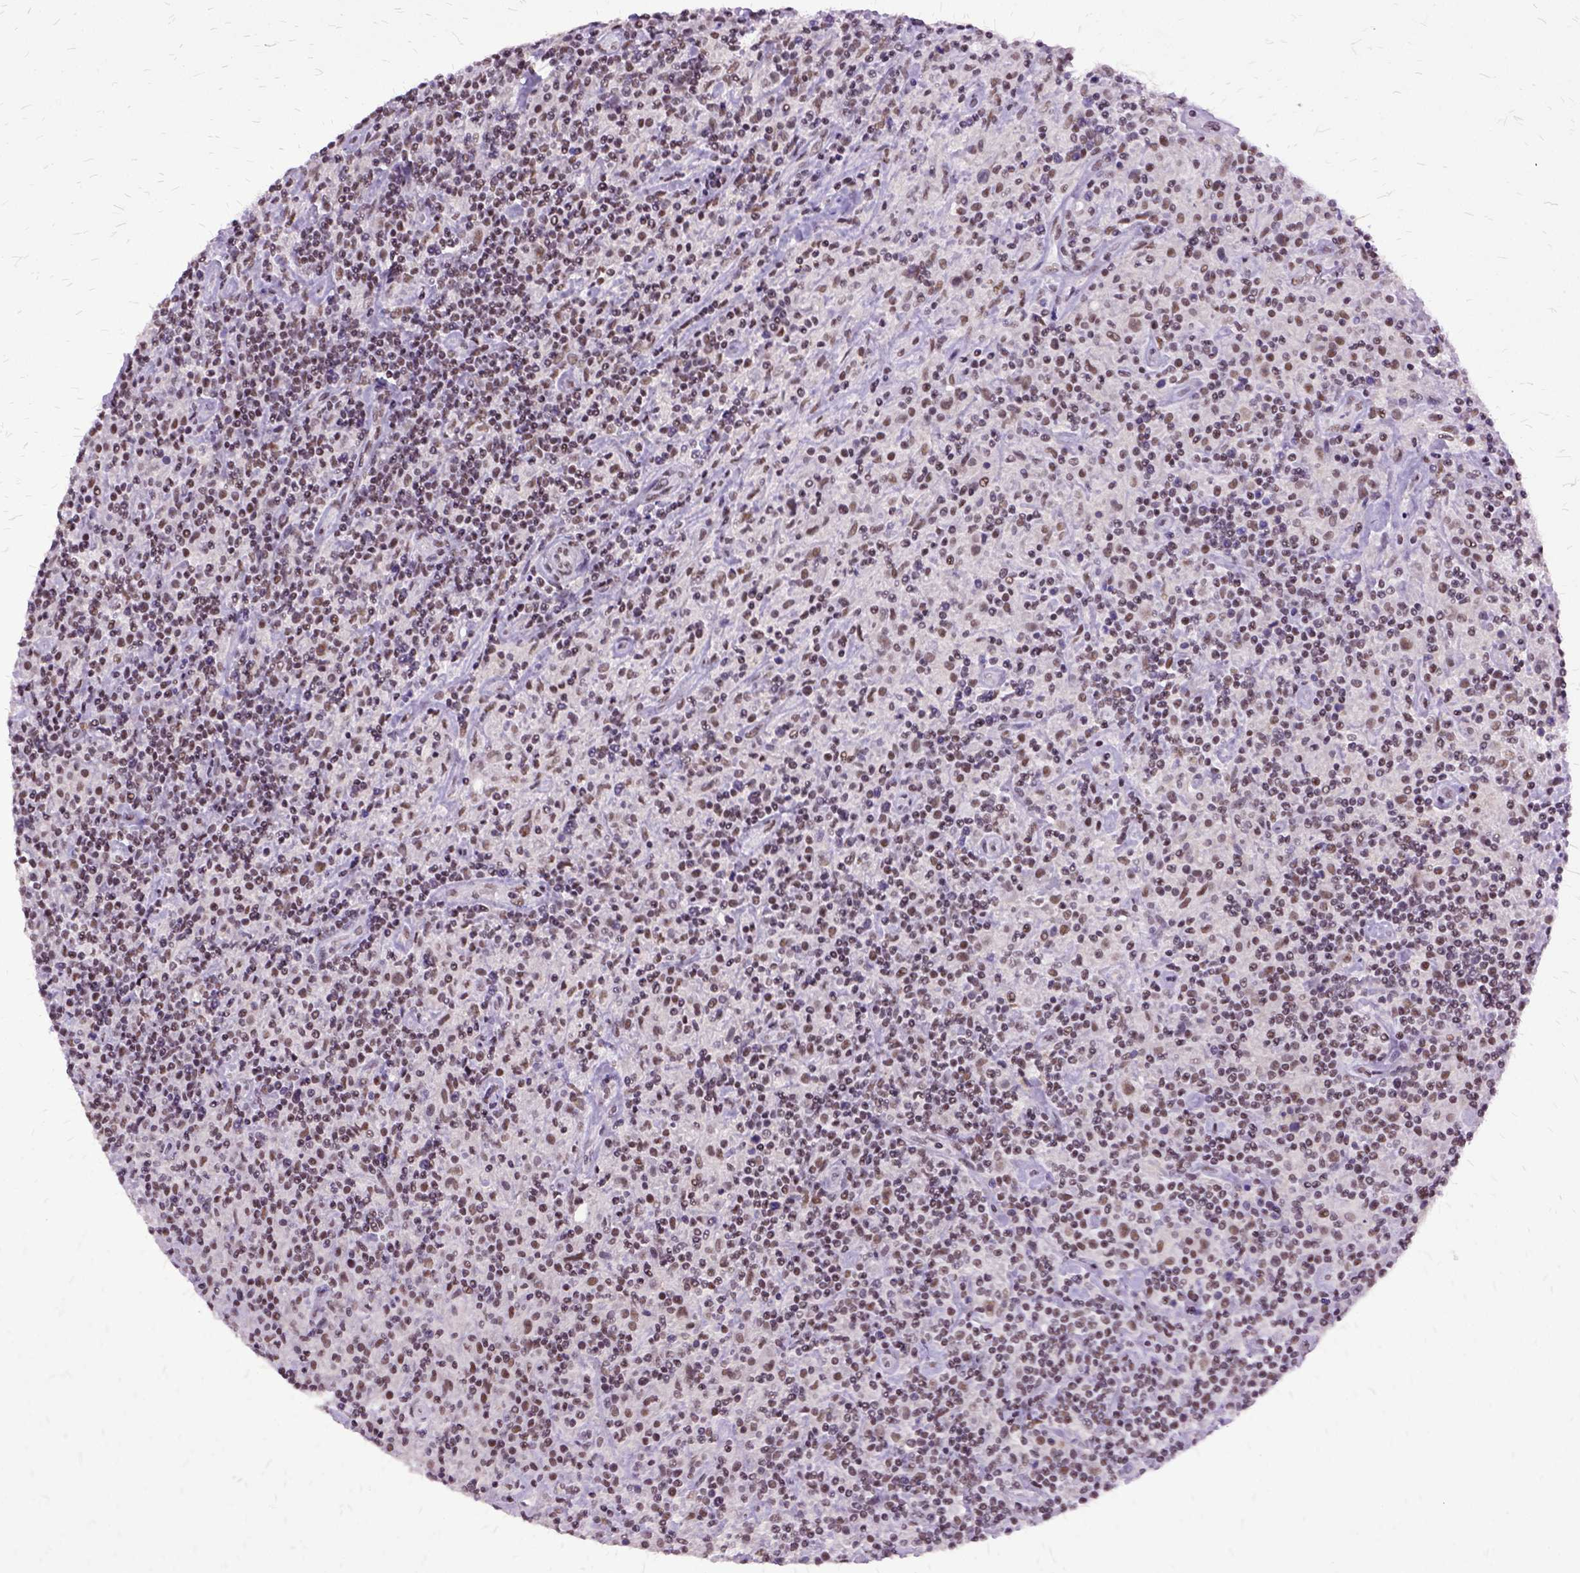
{"staining": {"intensity": "moderate", "quantity": ">75%", "location": "nuclear"}, "tissue": "lymphoma", "cell_type": "Tumor cells", "image_type": "cancer", "snomed": [{"axis": "morphology", "description": "Hodgkin's disease, NOS"}, {"axis": "topography", "description": "Lymph node"}], "caption": "Immunohistochemical staining of Hodgkin's disease exhibits medium levels of moderate nuclear expression in about >75% of tumor cells.", "gene": "SETD1A", "patient": {"sex": "male", "age": 70}}